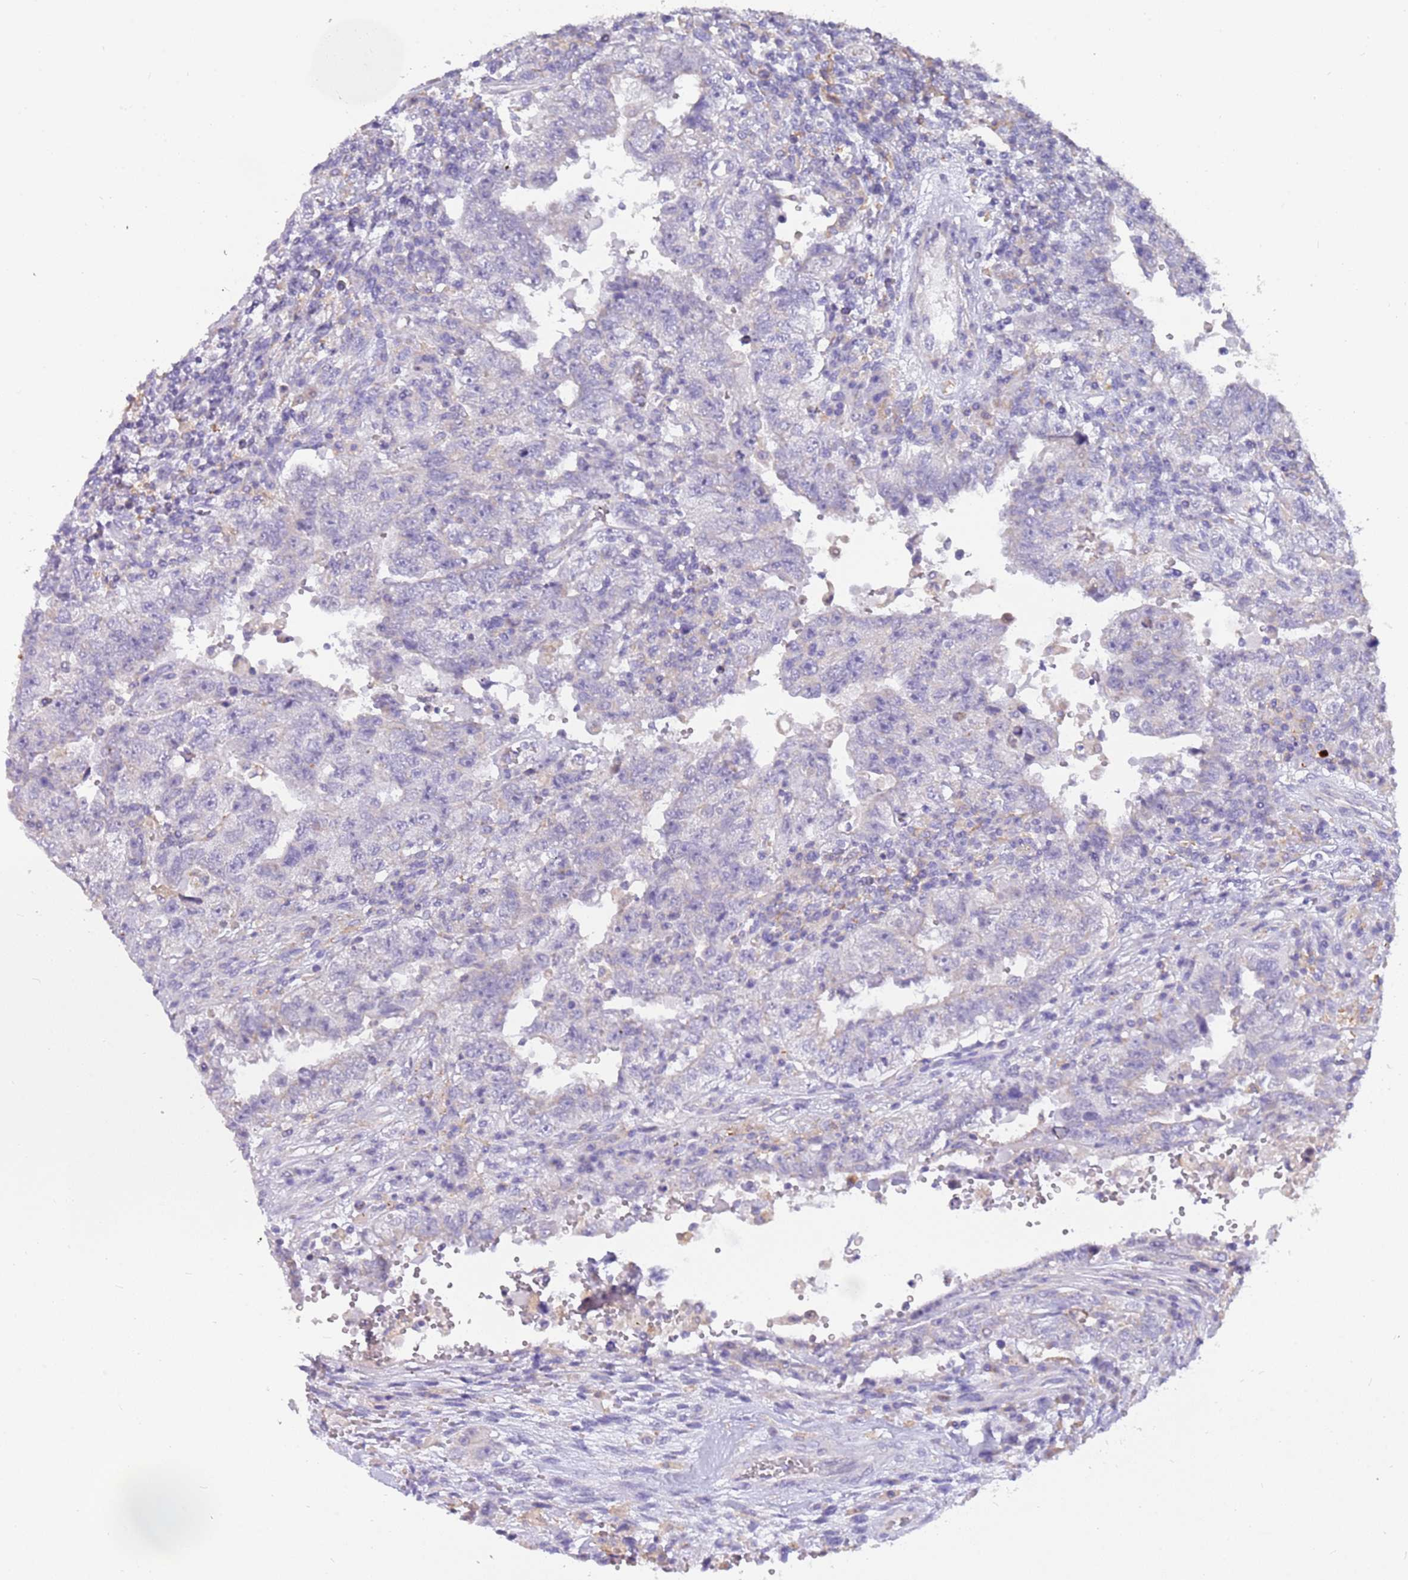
{"staining": {"intensity": "negative", "quantity": "none", "location": "none"}, "tissue": "testis cancer", "cell_type": "Tumor cells", "image_type": "cancer", "snomed": [{"axis": "morphology", "description": "Carcinoma, Embryonal, NOS"}, {"axis": "topography", "description": "Testis"}], "caption": "High power microscopy histopathology image of an immunohistochemistry (IHC) photomicrograph of testis cancer, revealing no significant positivity in tumor cells.", "gene": "RHCG", "patient": {"sex": "male", "age": 26}}